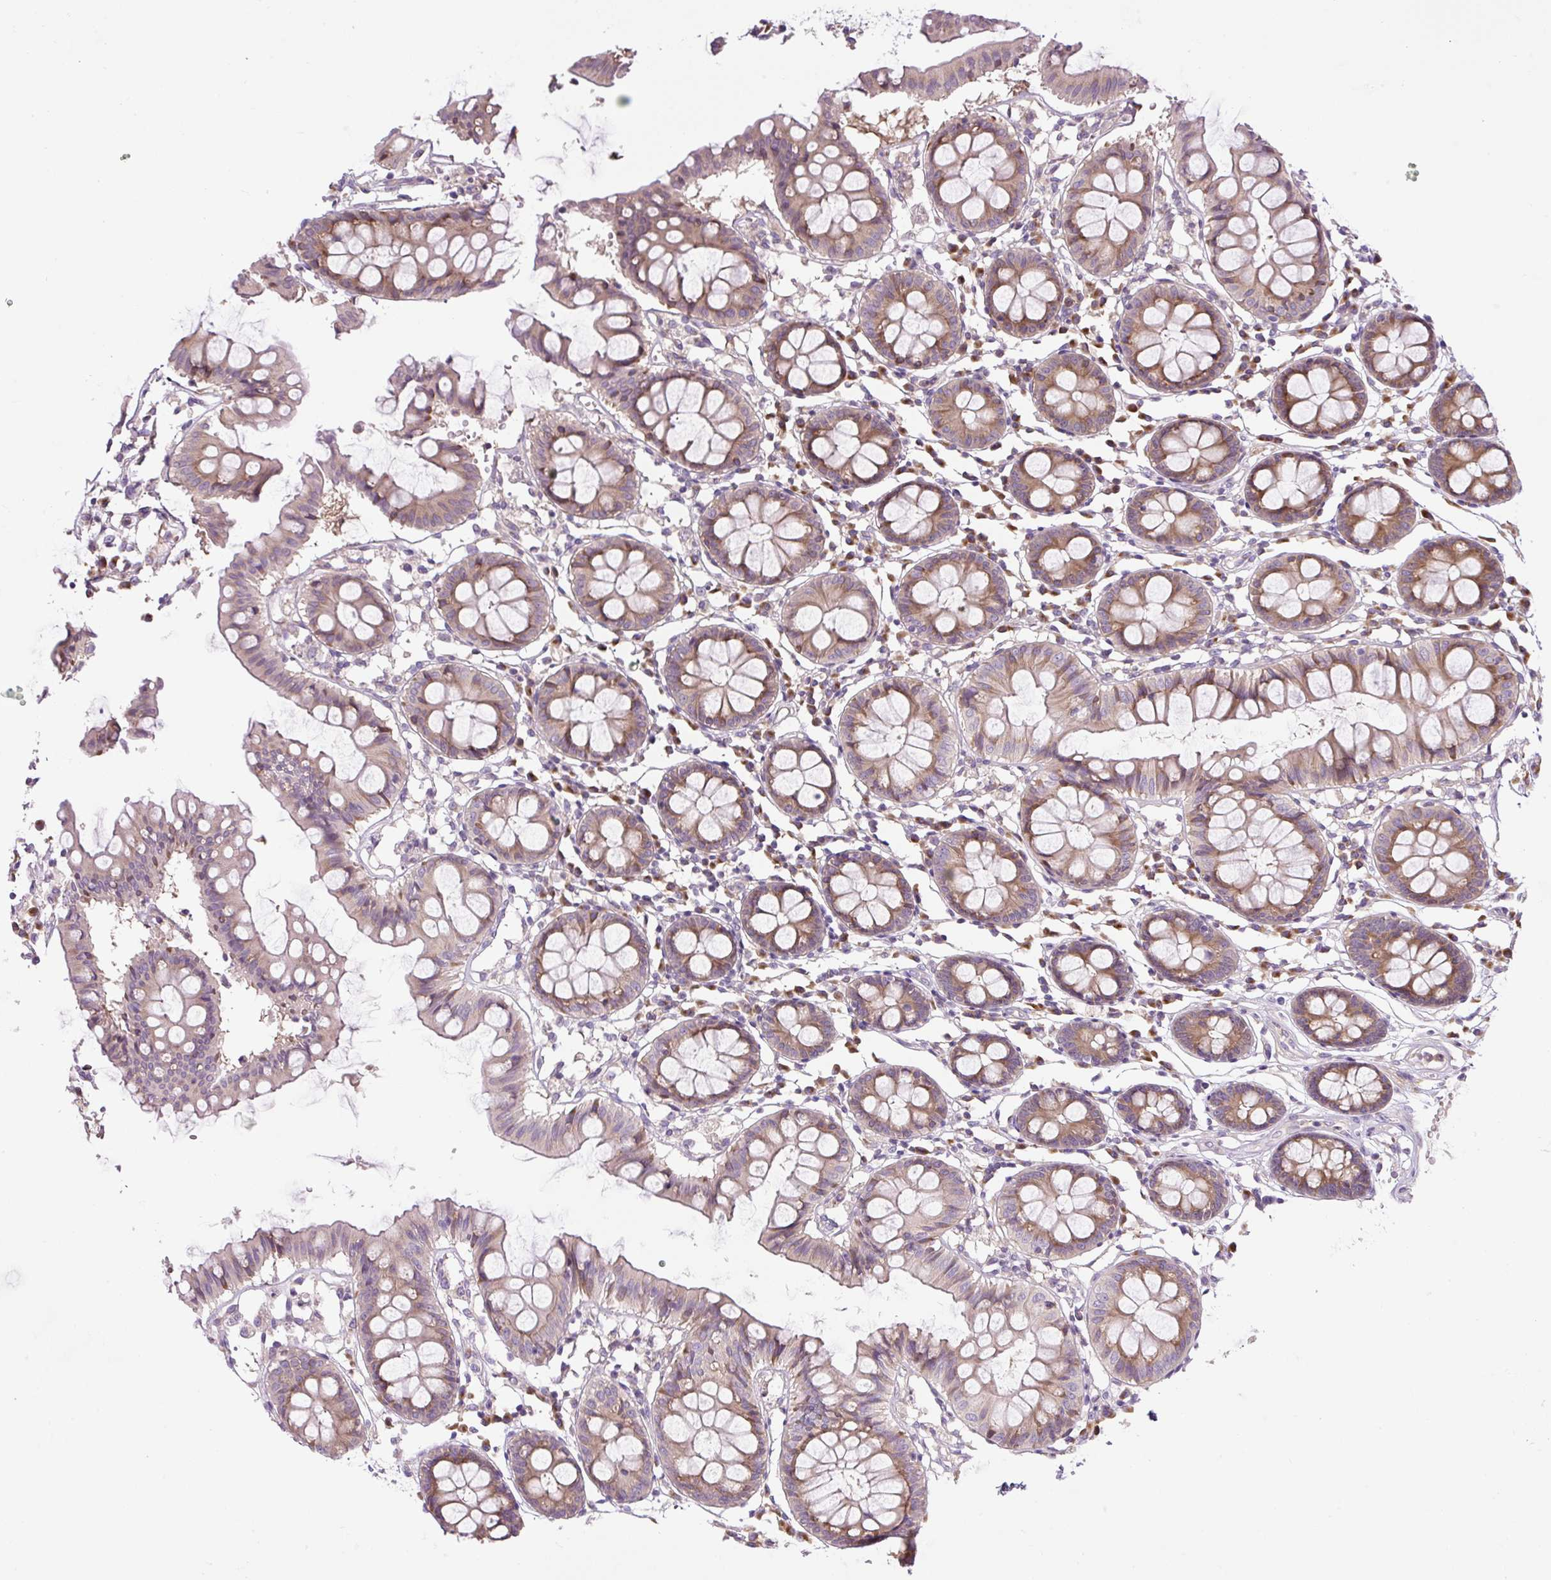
{"staining": {"intensity": "weak", "quantity": ">75%", "location": "cytoplasmic/membranous"}, "tissue": "colon", "cell_type": "Endothelial cells", "image_type": "normal", "snomed": [{"axis": "morphology", "description": "Normal tissue, NOS"}, {"axis": "topography", "description": "Colon"}], "caption": "Protein analysis of normal colon reveals weak cytoplasmic/membranous staining in approximately >75% of endothelial cells. Nuclei are stained in blue.", "gene": "MLX", "patient": {"sex": "female", "age": 84}}